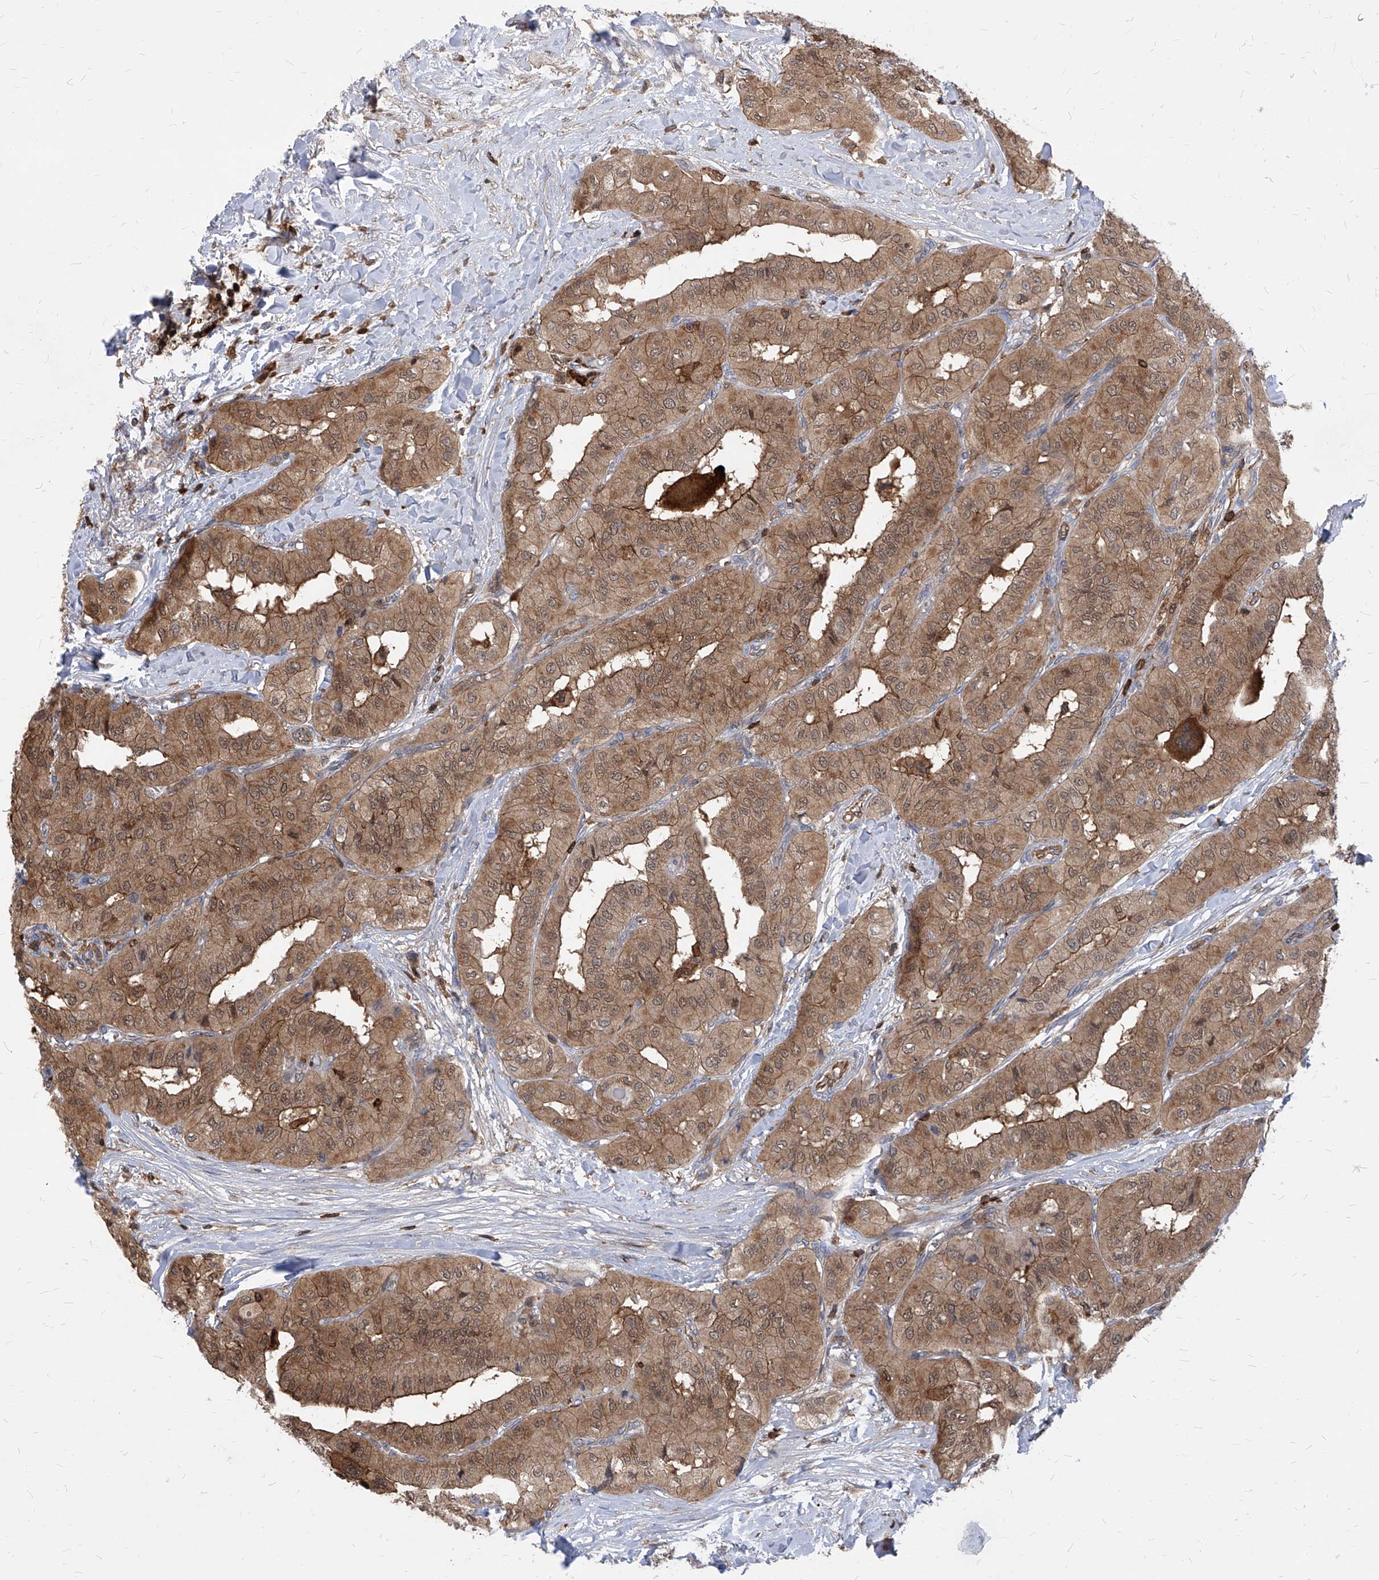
{"staining": {"intensity": "moderate", "quantity": ">75%", "location": "cytoplasmic/membranous"}, "tissue": "thyroid cancer", "cell_type": "Tumor cells", "image_type": "cancer", "snomed": [{"axis": "morphology", "description": "Papillary adenocarcinoma, NOS"}, {"axis": "topography", "description": "Thyroid gland"}], "caption": "This is an image of IHC staining of thyroid papillary adenocarcinoma, which shows moderate expression in the cytoplasmic/membranous of tumor cells.", "gene": "ABRACL", "patient": {"sex": "female", "age": 59}}